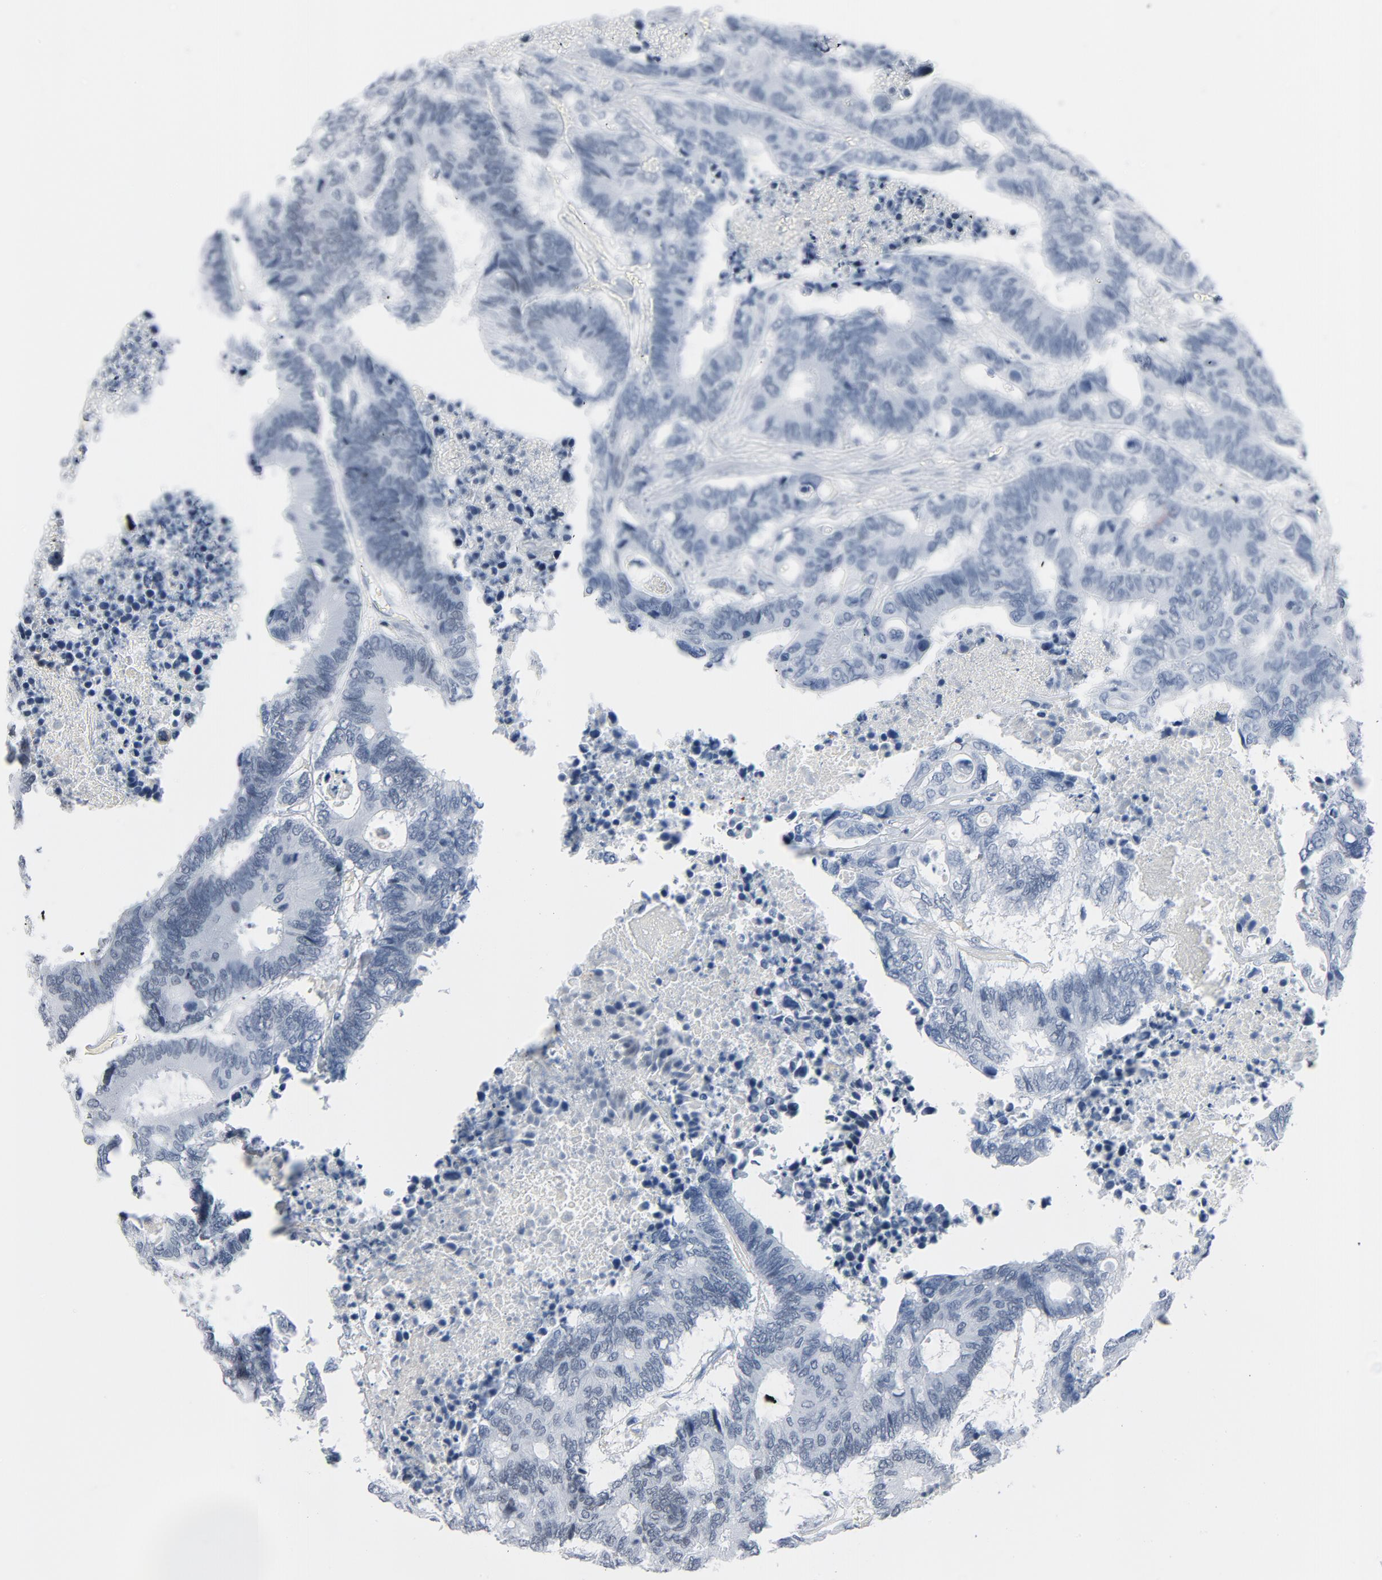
{"staining": {"intensity": "negative", "quantity": "none", "location": "none"}, "tissue": "colorectal cancer", "cell_type": "Tumor cells", "image_type": "cancer", "snomed": [{"axis": "morphology", "description": "Adenocarcinoma, NOS"}, {"axis": "topography", "description": "Rectum"}], "caption": "Immunohistochemistry image of neoplastic tissue: colorectal adenocarcinoma stained with DAB shows no significant protein staining in tumor cells.", "gene": "FOXP1", "patient": {"sex": "male", "age": 55}}